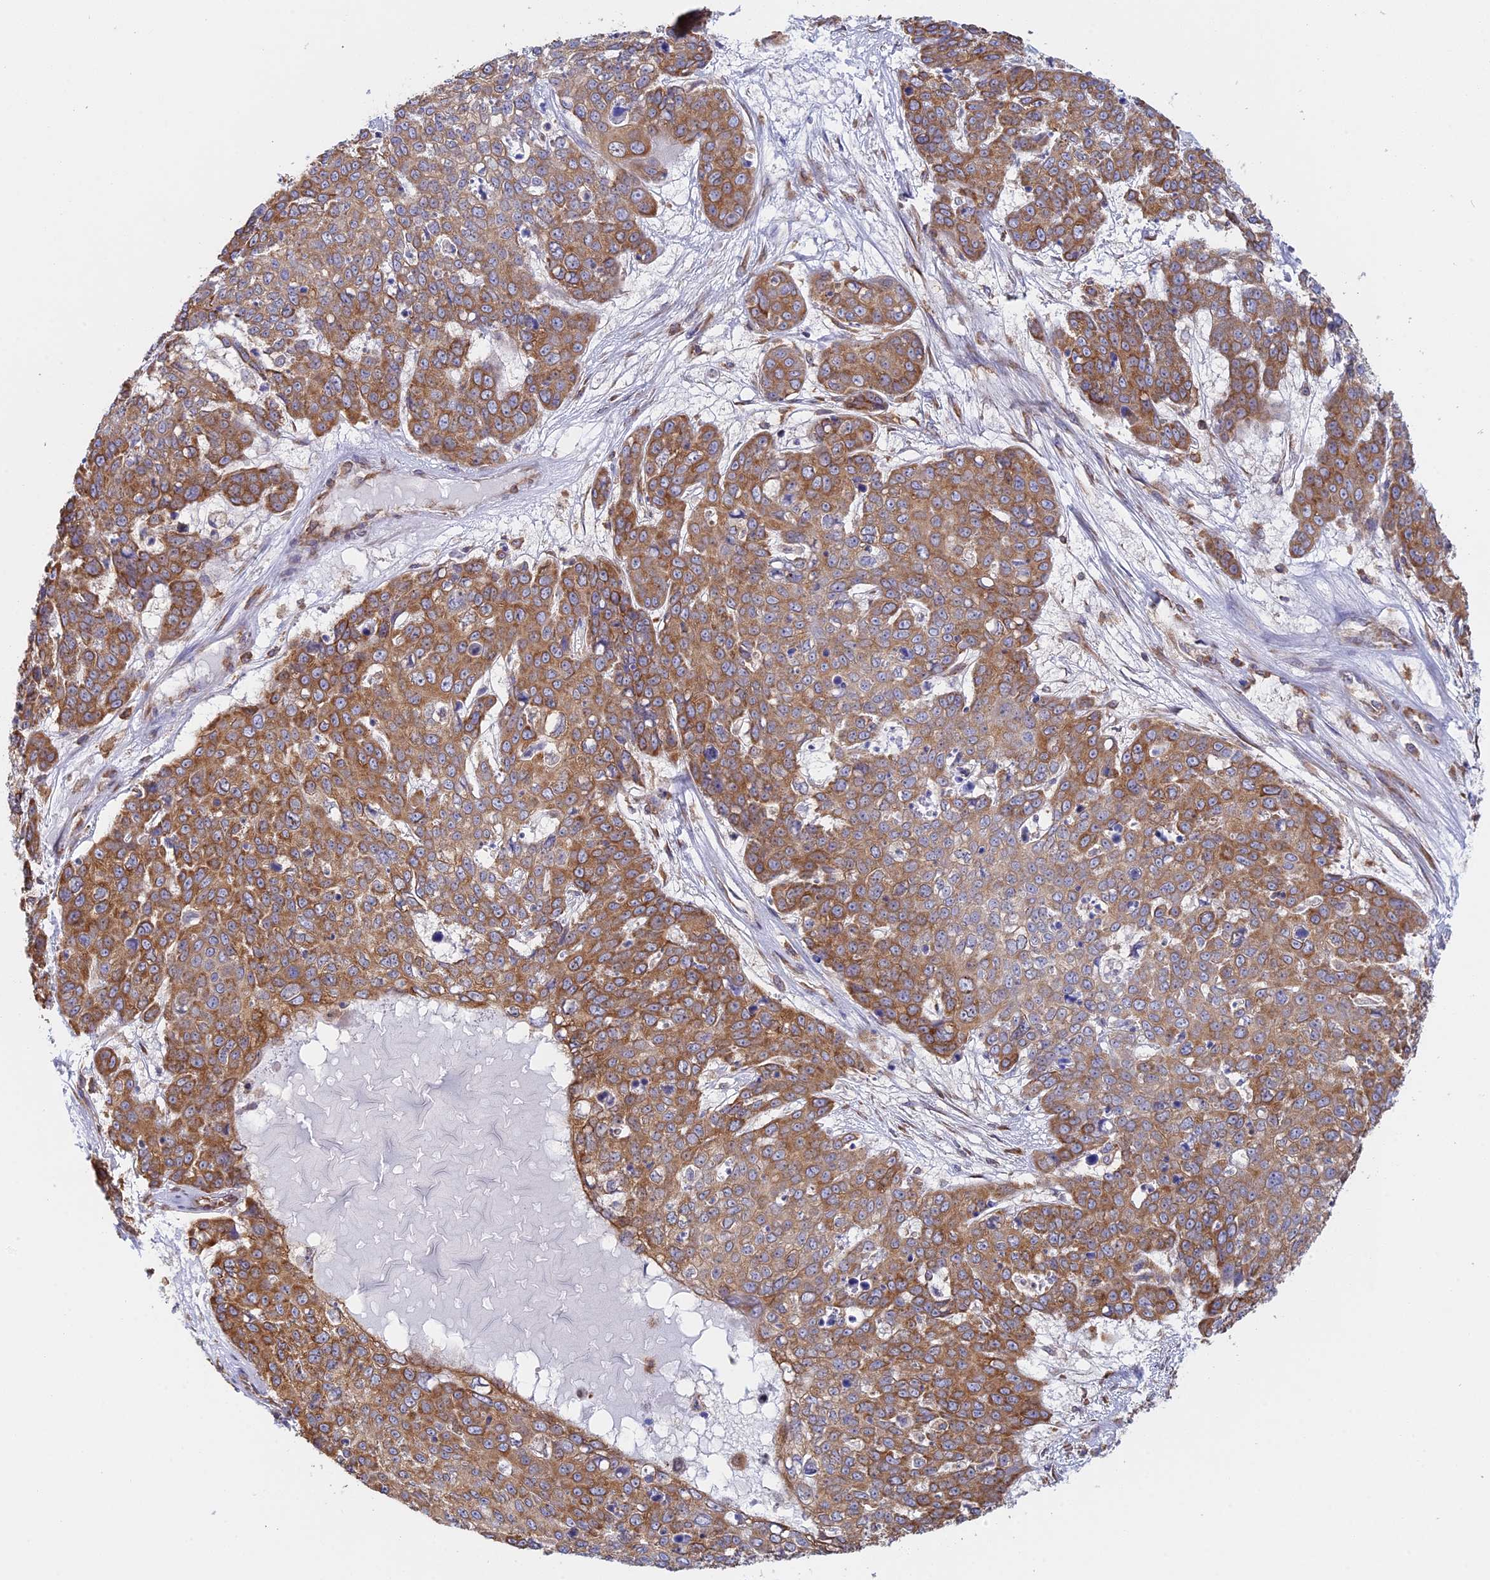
{"staining": {"intensity": "moderate", "quantity": ">75%", "location": "cytoplasmic/membranous"}, "tissue": "skin cancer", "cell_type": "Tumor cells", "image_type": "cancer", "snomed": [{"axis": "morphology", "description": "Squamous cell carcinoma, NOS"}, {"axis": "topography", "description": "Skin"}], "caption": "Protein staining by IHC shows moderate cytoplasmic/membranous expression in about >75% of tumor cells in squamous cell carcinoma (skin). (Stains: DAB in brown, nuclei in blue, Microscopy: brightfield microscopy at high magnification).", "gene": "GMIP", "patient": {"sex": "male", "age": 71}}